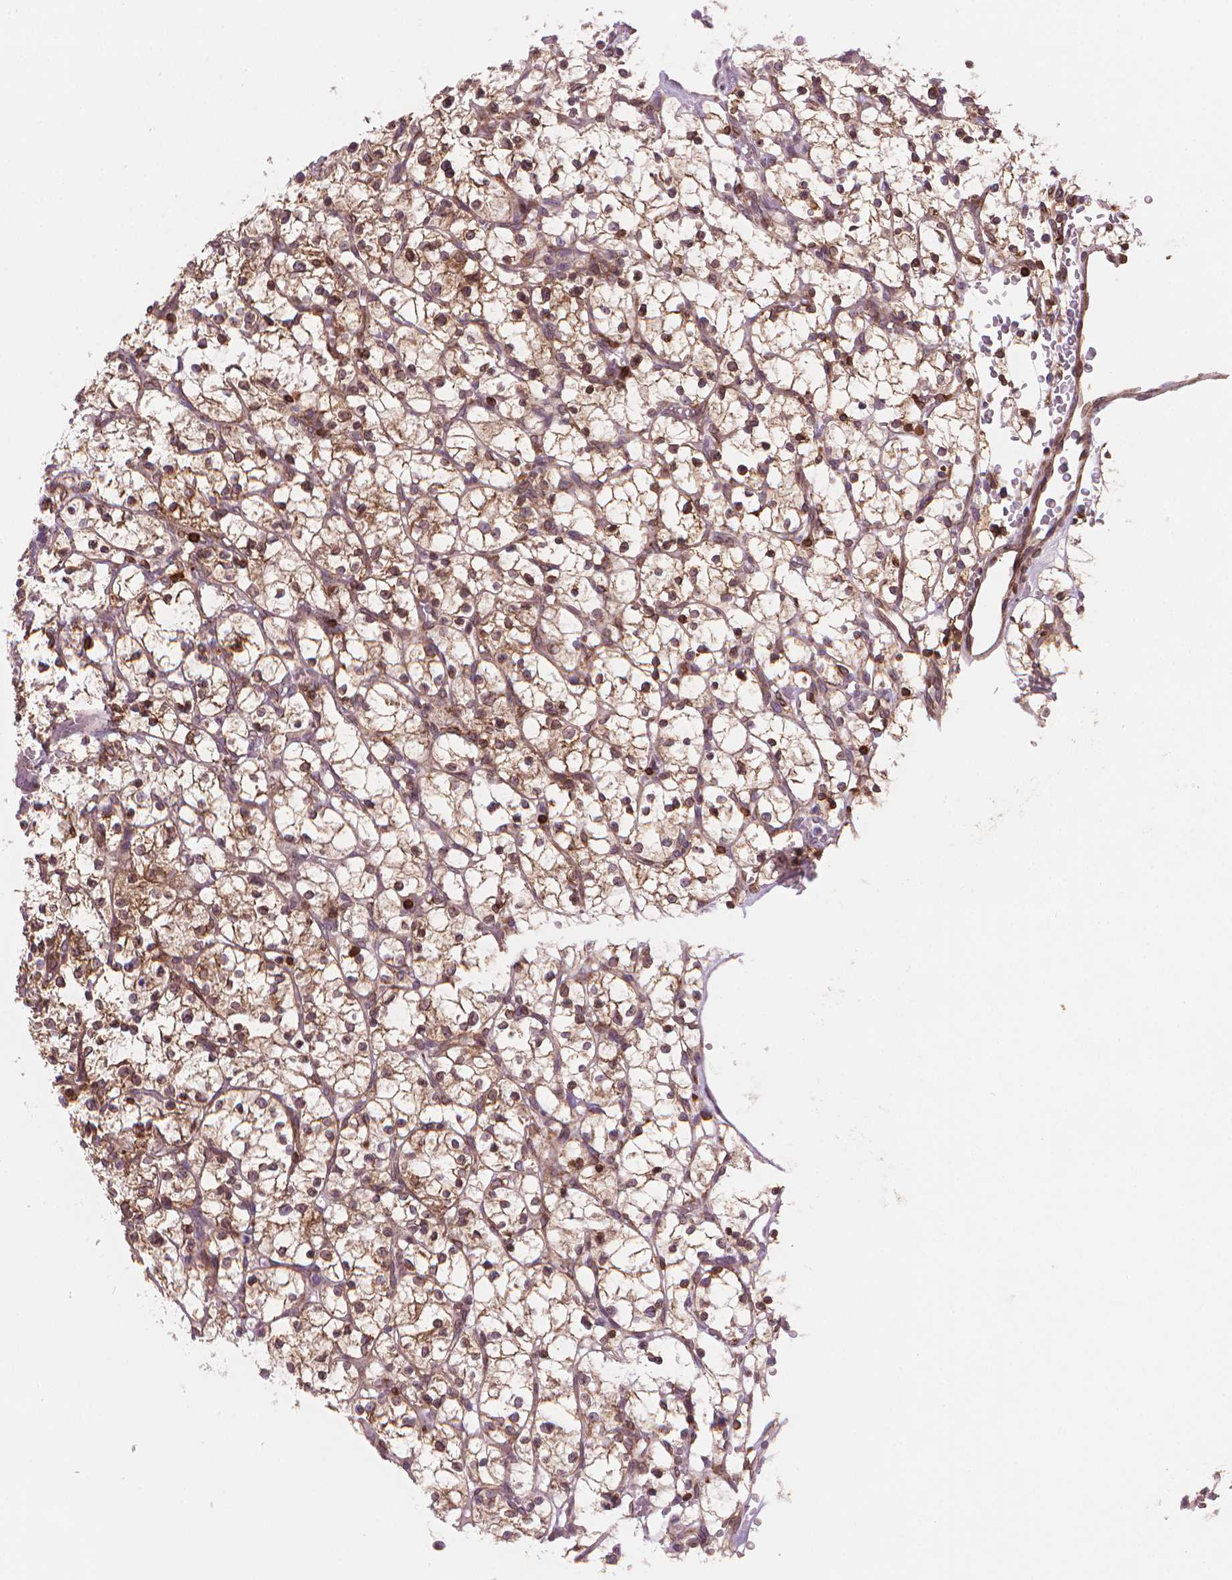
{"staining": {"intensity": "moderate", "quantity": ">75%", "location": "cytoplasmic/membranous"}, "tissue": "renal cancer", "cell_type": "Tumor cells", "image_type": "cancer", "snomed": [{"axis": "morphology", "description": "Adenocarcinoma, NOS"}, {"axis": "topography", "description": "Kidney"}], "caption": "High-power microscopy captured an immunohistochemistry image of renal cancer, revealing moderate cytoplasmic/membranous expression in approximately >75% of tumor cells.", "gene": "BCL2", "patient": {"sex": "female", "age": 64}}